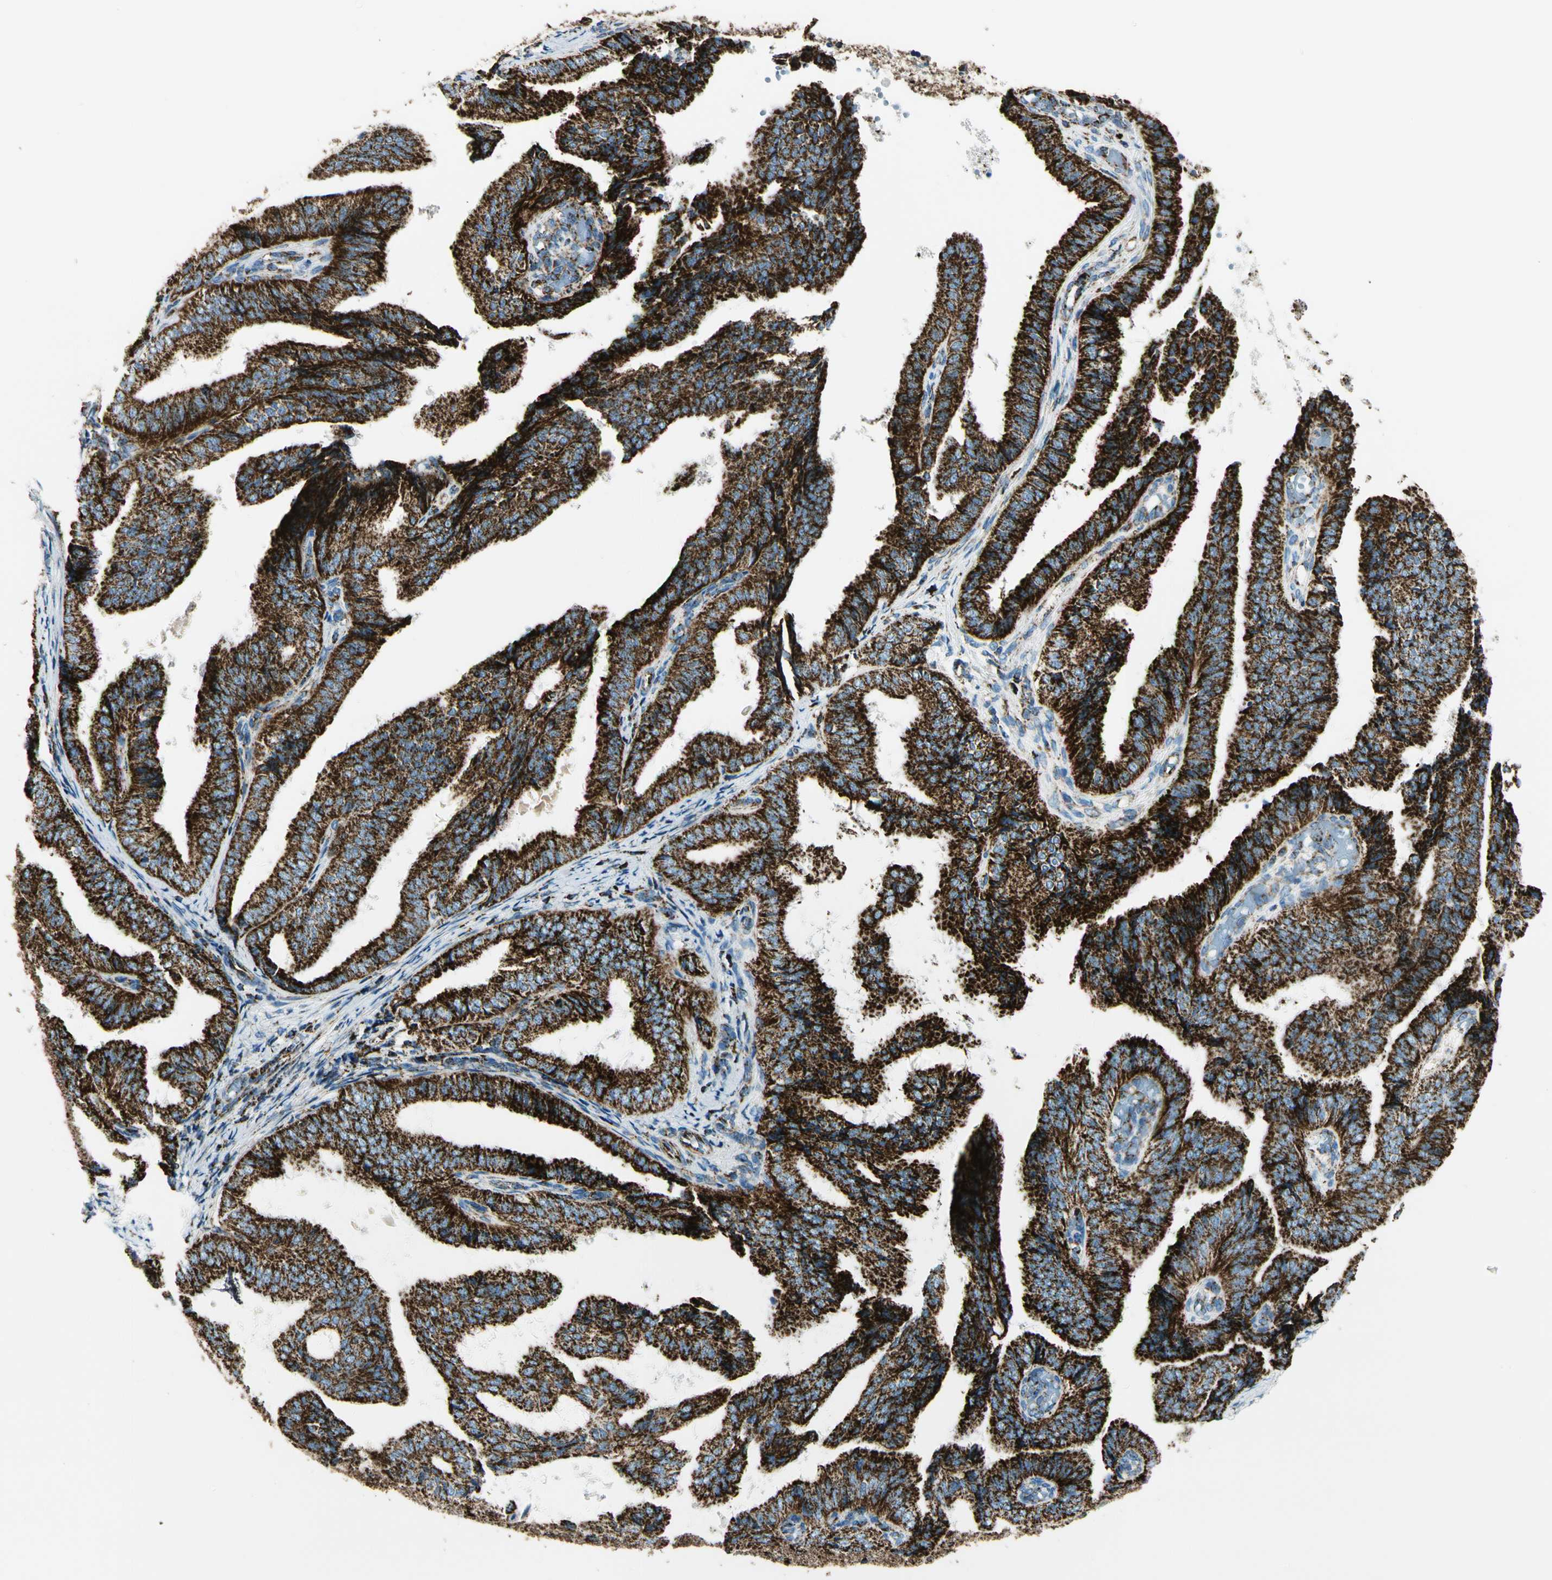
{"staining": {"intensity": "strong", "quantity": ">75%", "location": "cytoplasmic/membranous"}, "tissue": "endometrial cancer", "cell_type": "Tumor cells", "image_type": "cancer", "snomed": [{"axis": "morphology", "description": "Adenocarcinoma, NOS"}, {"axis": "topography", "description": "Endometrium"}], "caption": "A micrograph of endometrial cancer (adenocarcinoma) stained for a protein demonstrates strong cytoplasmic/membranous brown staining in tumor cells. (Brightfield microscopy of DAB IHC at high magnification).", "gene": "ME2", "patient": {"sex": "female", "age": 58}}